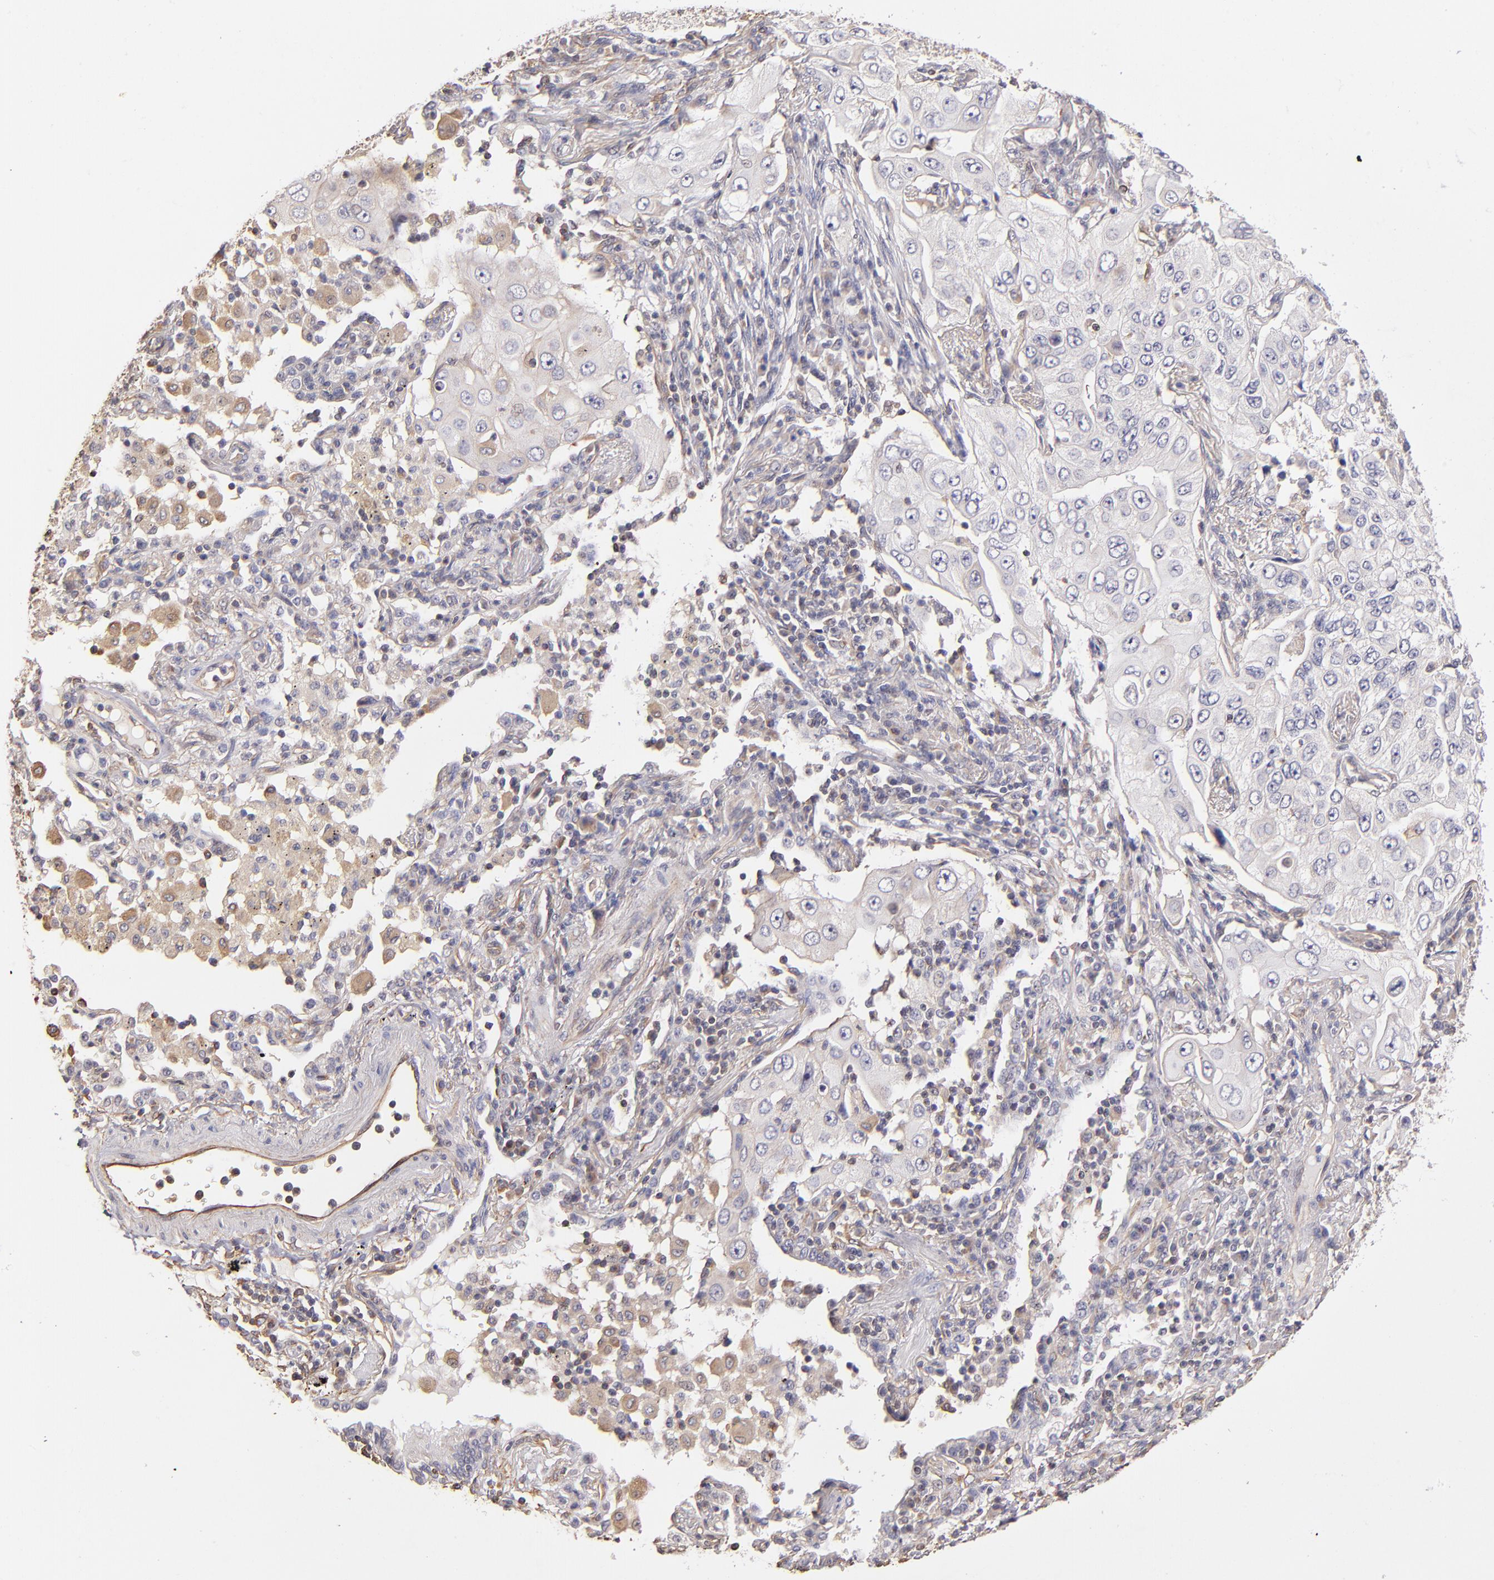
{"staining": {"intensity": "negative", "quantity": "none", "location": "none"}, "tissue": "lung cancer", "cell_type": "Tumor cells", "image_type": "cancer", "snomed": [{"axis": "morphology", "description": "Adenocarcinoma, NOS"}, {"axis": "topography", "description": "Lung"}], "caption": "Lung cancer (adenocarcinoma) stained for a protein using immunohistochemistry displays no positivity tumor cells.", "gene": "ABCC1", "patient": {"sex": "male", "age": 84}}